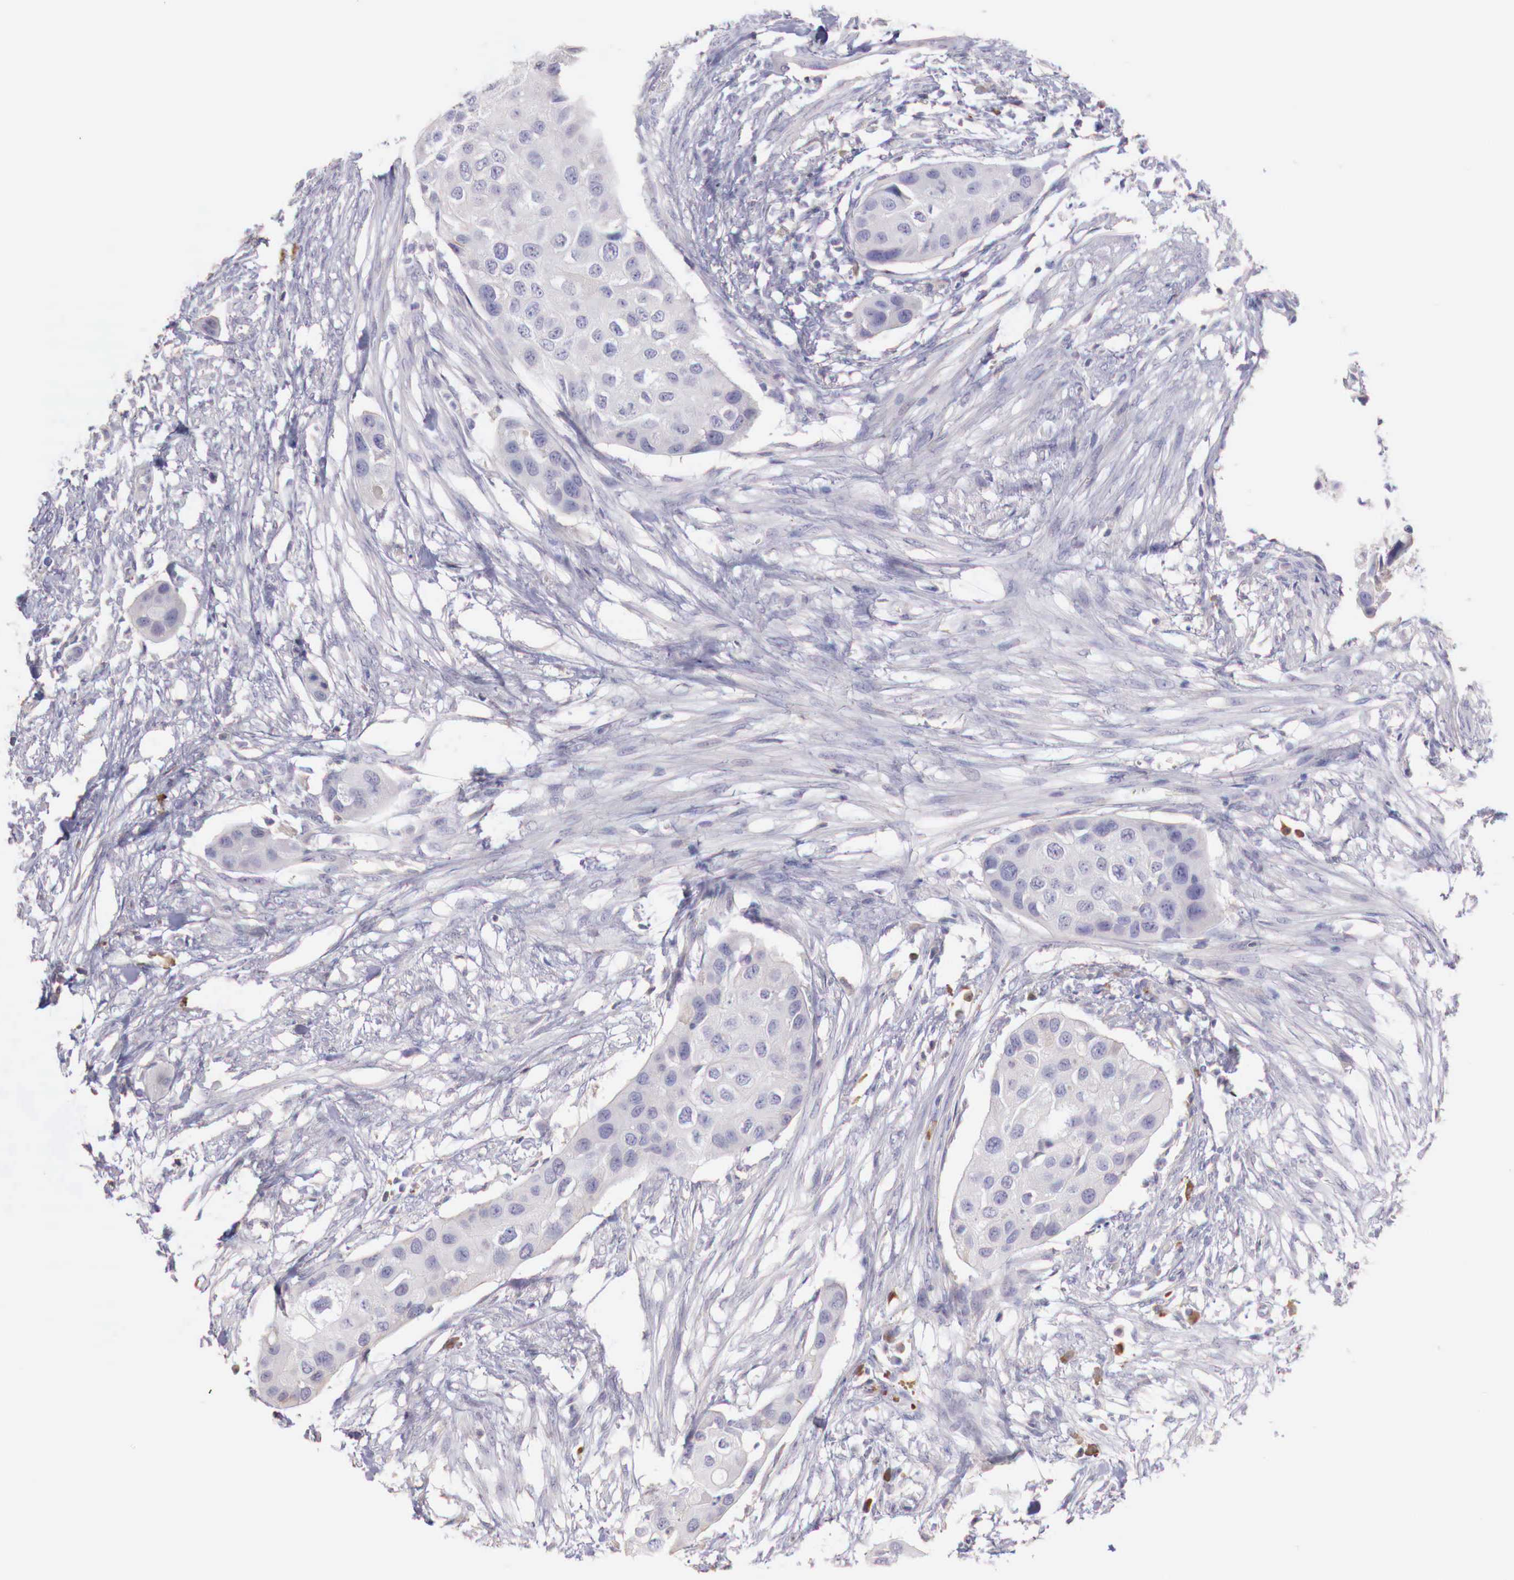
{"staining": {"intensity": "weak", "quantity": "<25%", "location": "cytoplasmic/membranous"}, "tissue": "urothelial cancer", "cell_type": "Tumor cells", "image_type": "cancer", "snomed": [{"axis": "morphology", "description": "Urothelial carcinoma, High grade"}, {"axis": "topography", "description": "Urinary bladder"}], "caption": "This is an IHC photomicrograph of high-grade urothelial carcinoma. There is no positivity in tumor cells.", "gene": "XPNPEP2", "patient": {"sex": "male", "age": 55}}